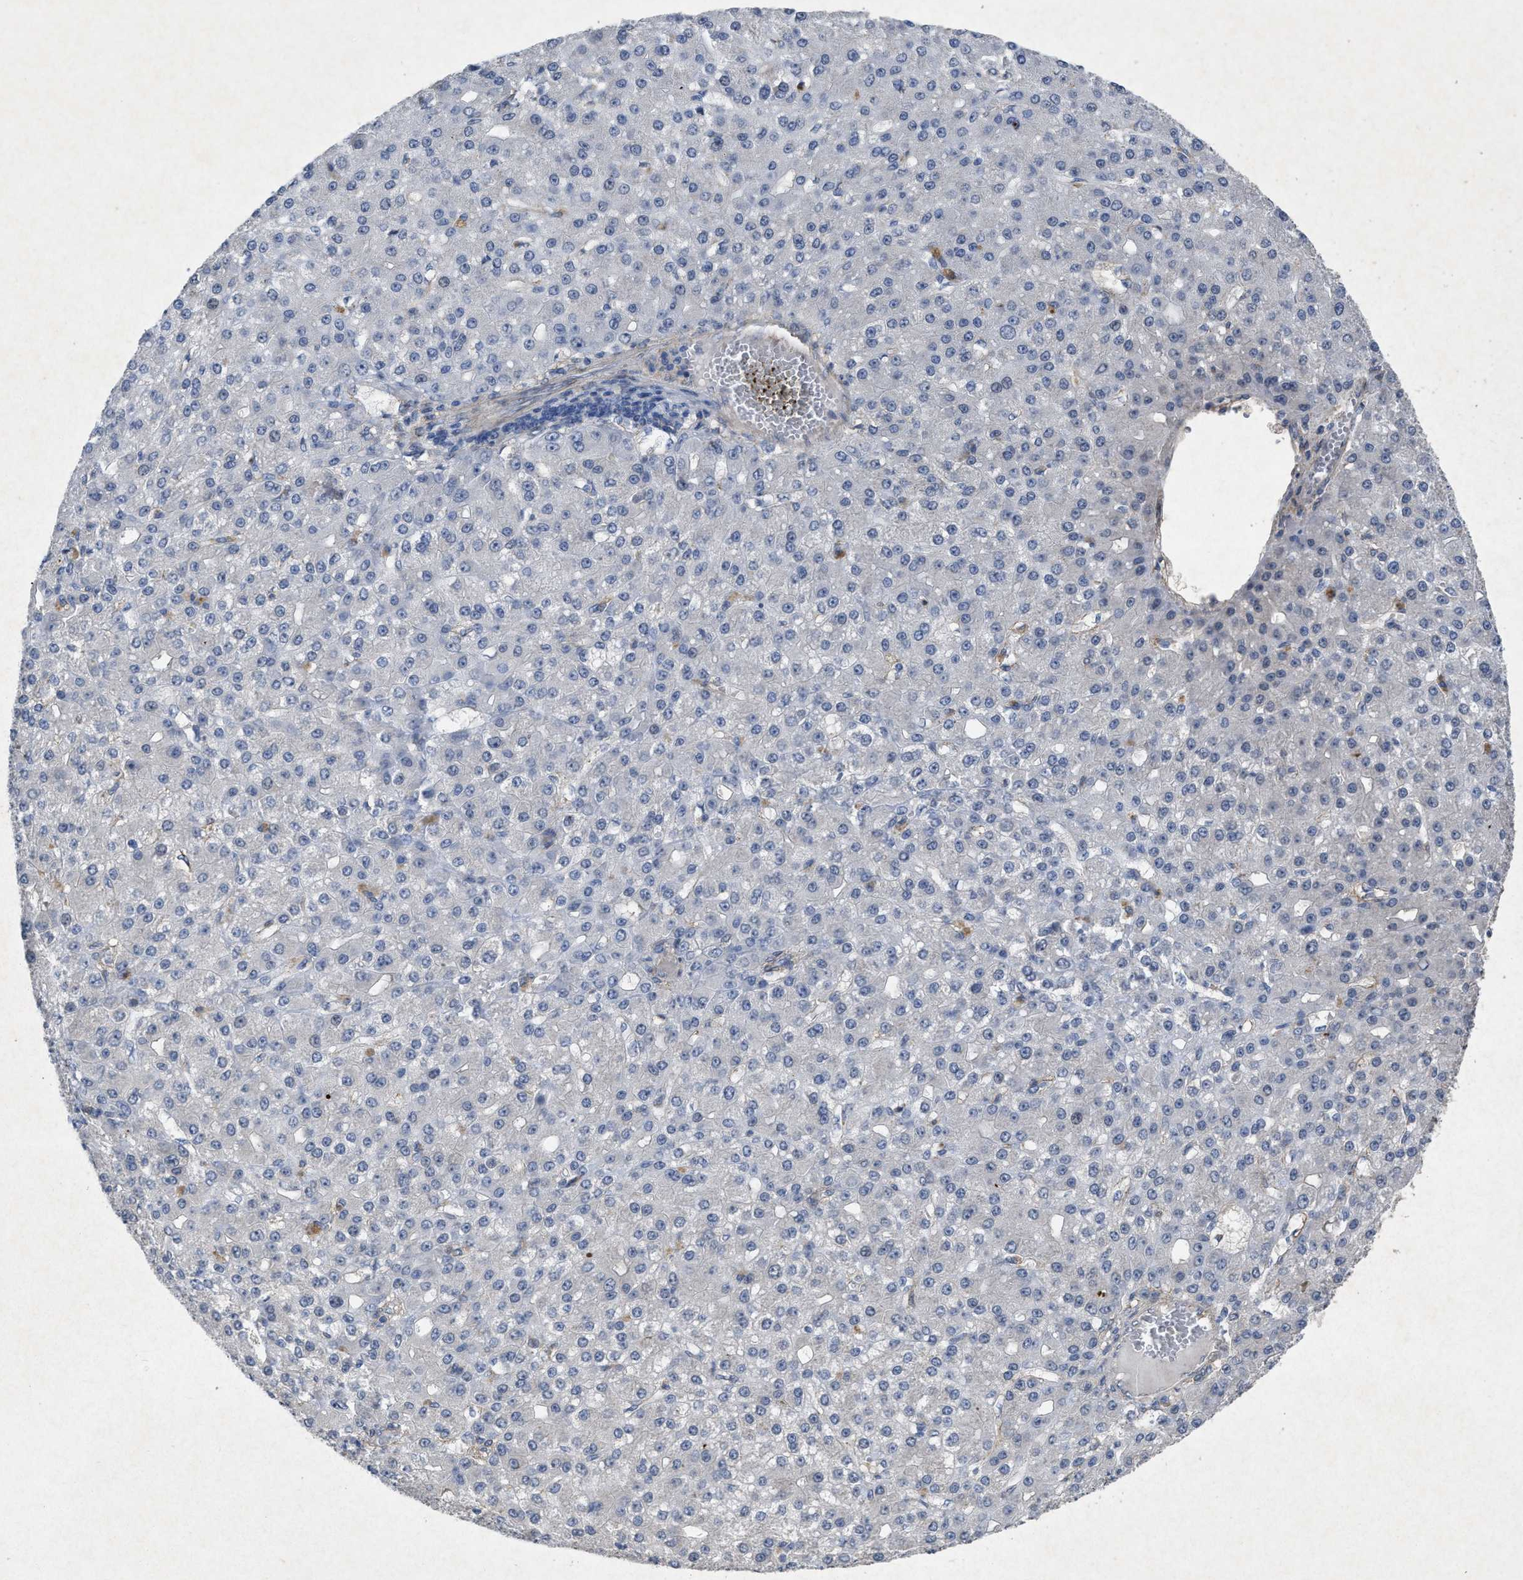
{"staining": {"intensity": "negative", "quantity": "none", "location": "none"}, "tissue": "liver cancer", "cell_type": "Tumor cells", "image_type": "cancer", "snomed": [{"axis": "morphology", "description": "Carcinoma, Hepatocellular, NOS"}, {"axis": "topography", "description": "Liver"}], "caption": "A high-resolution photomicrograph shows IHC staining of liver cancer, which shows no significant expression in tumor cells.", "gene": "PDGFRA", "patient": {"sex": "male", "age": 67}}